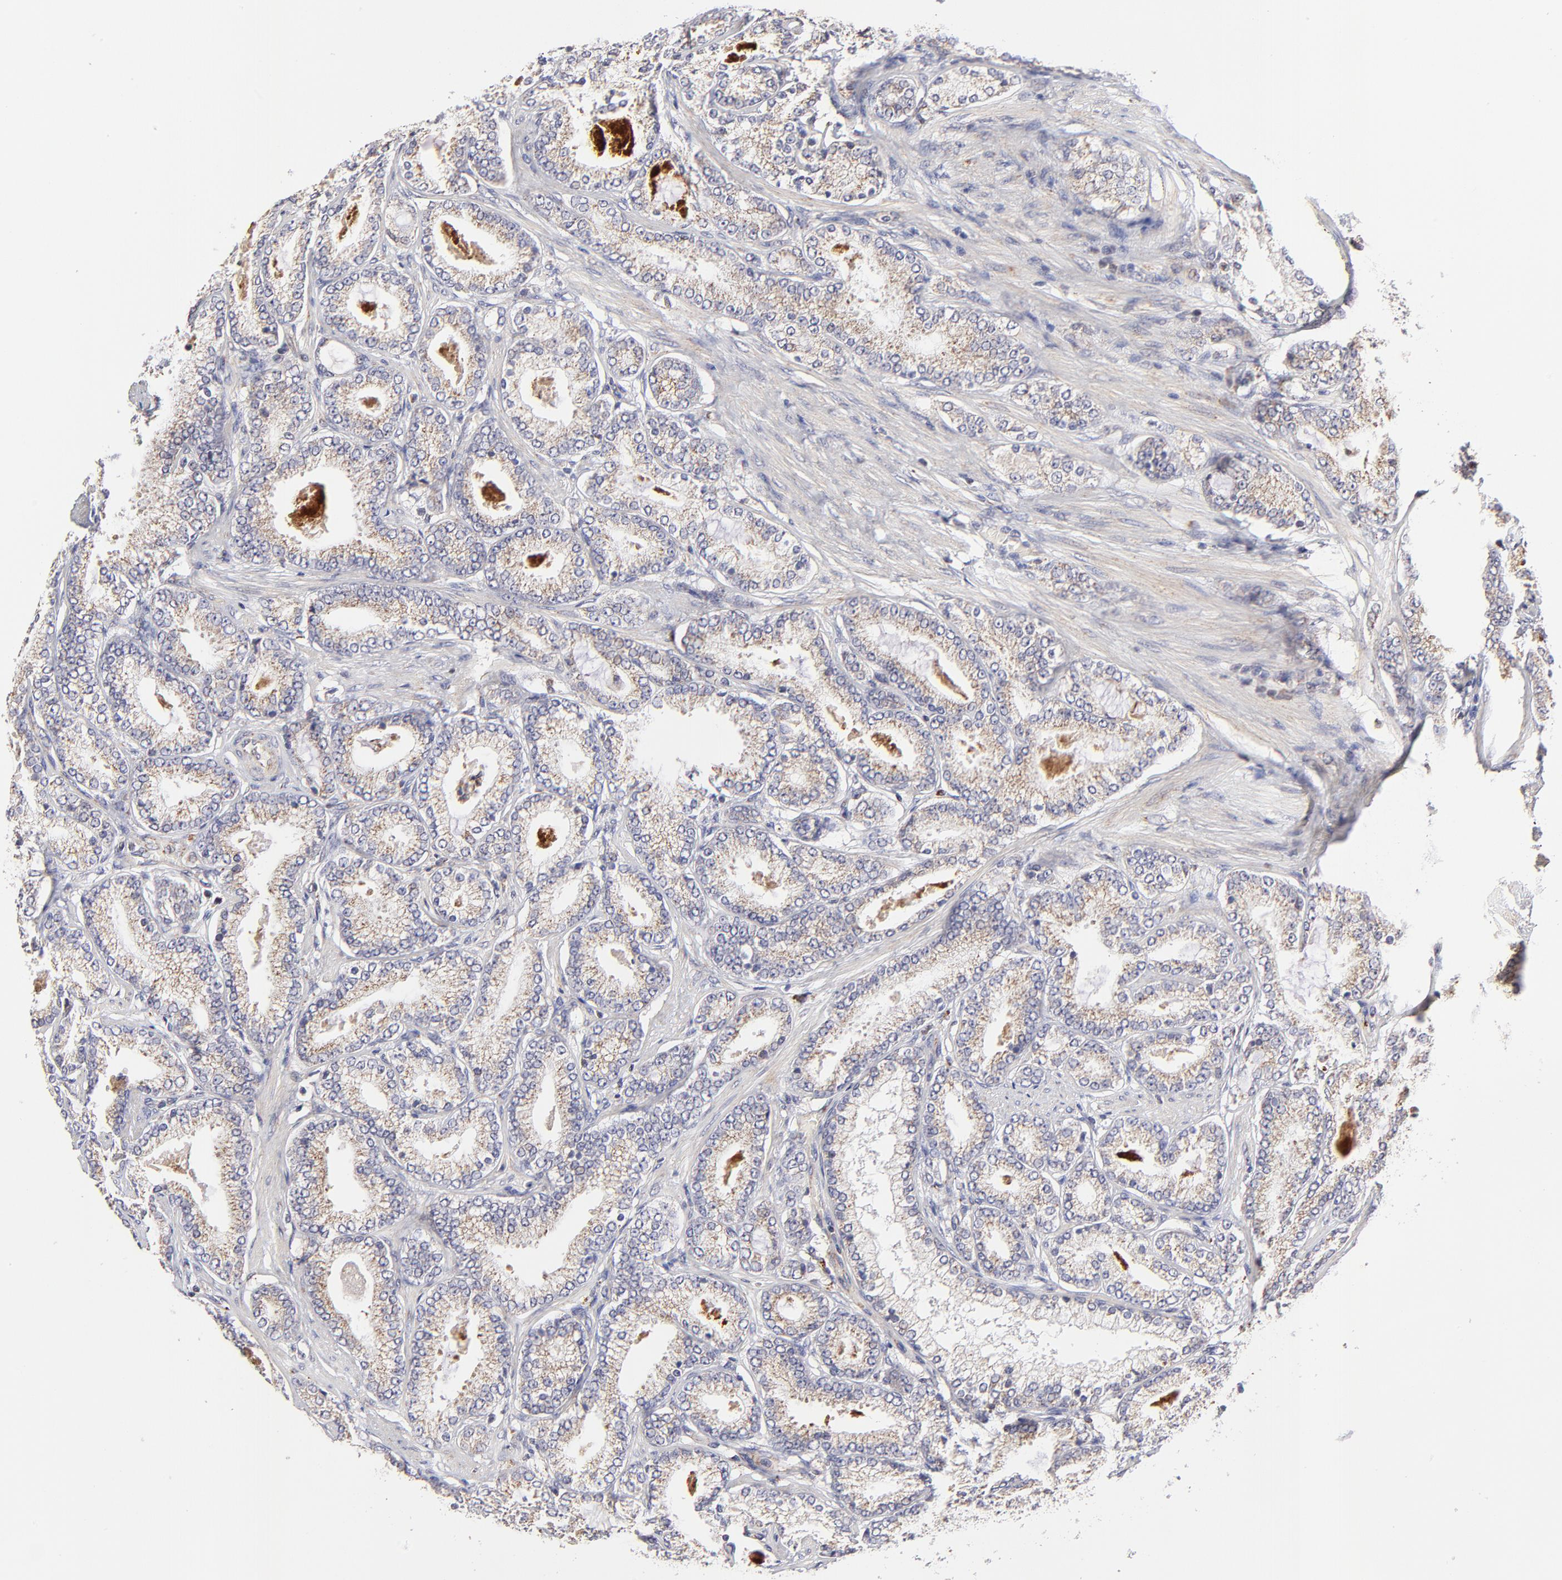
{"staining": {"intensity": "negative", "quantity": "none", "location": "none"}, "tissue": "prostate cancer", "cell_type": "Tumor cells", "image_type": "cancer", "snomed": [{"axis": "morphology", "description": "Adenocarcinoma, Low grade"}, {"axis": "topography", "description": "Prostate"}], "caption": "Immunohistochemistry (IHC) of human prostate adenocarcinoma (low-grade) displays no staining in tumor cells.", "gene": "MAP2K7", "patient": {"sex": "male", "age": 71}}